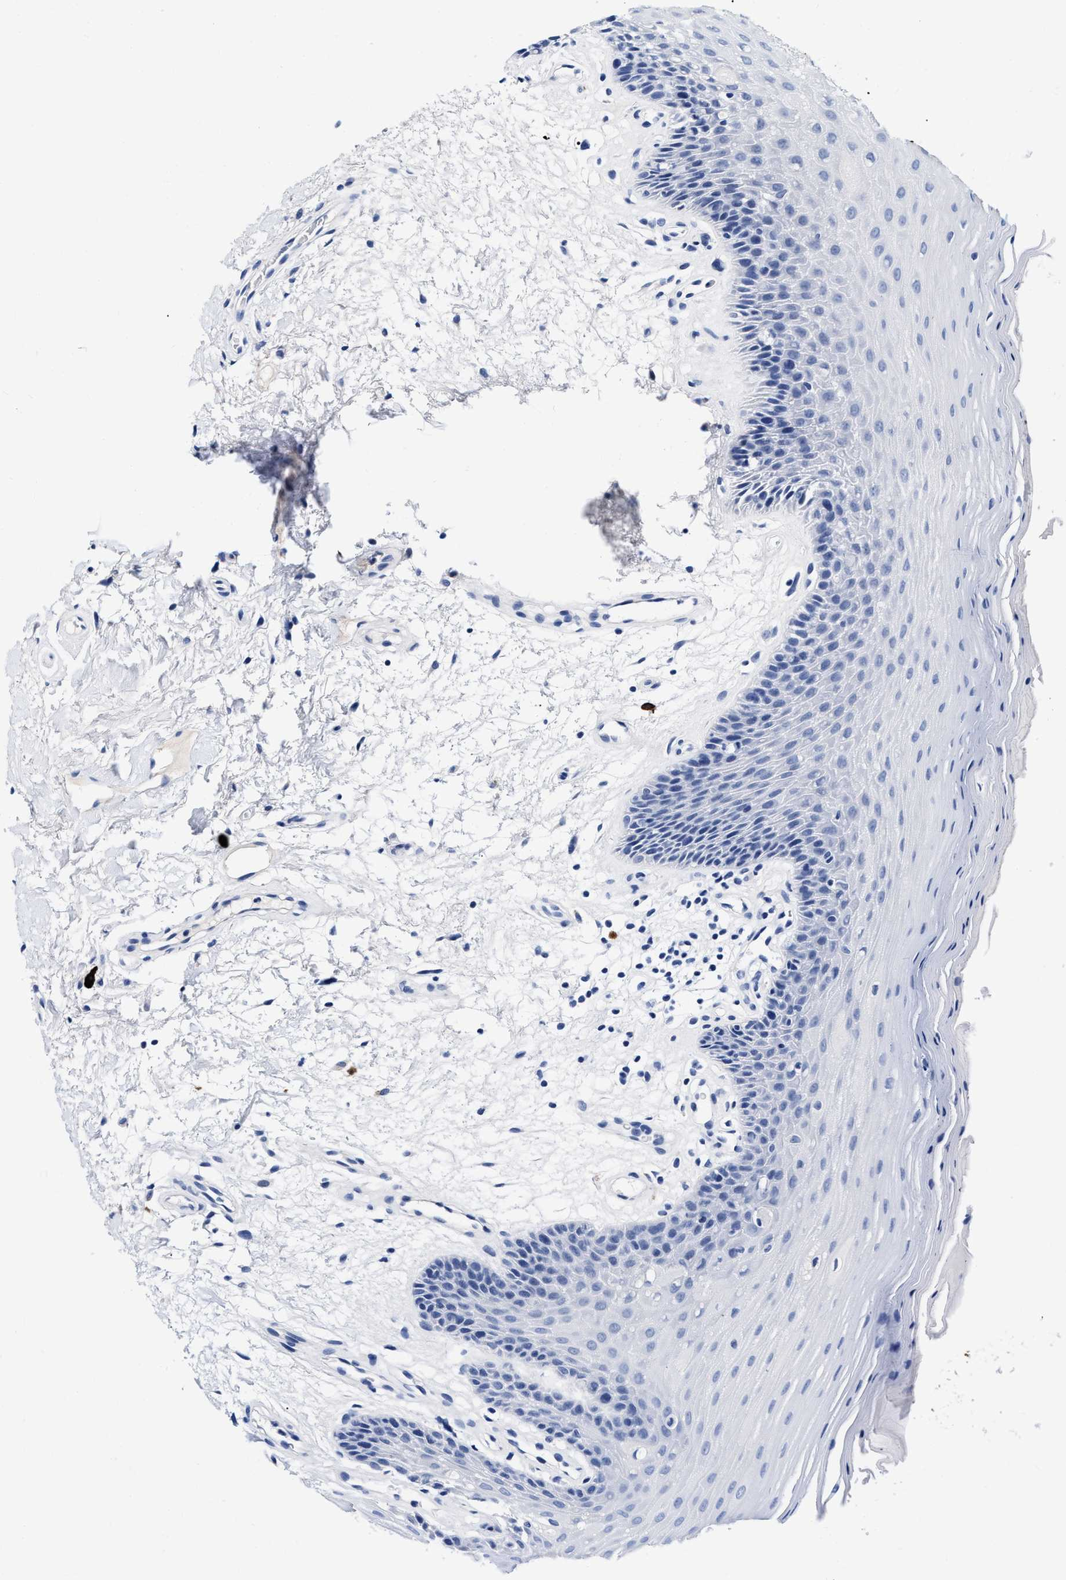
{"staining": {"intensity": "negative", "quantity": "none", "location": "none"}, "tissue": "oral mucosa", "cell_type": "Squamous epithelial cells", "image_type": "normal", "snomed": [{"axis": "morphology", "description": "Normal tissue, NOS"}, {"axis": "morphology", "description": "Squamous cell carcinoma, NOS"}, {"axis": "topography", "description": "Oral tissue"}, {"axis": "topography", "description": "Head-Neck"}], "caption": "An immunohistochemistry (IHC) photomicrograph of benign oral mucosa is shown. There is no staining in squamous epithelial cells of oral mucosa. (DAB (3,3'-diaminobenzidine) IHC, high magnification).", "gene": "CER1", "patient": {"sex": "male", "age": 71}}